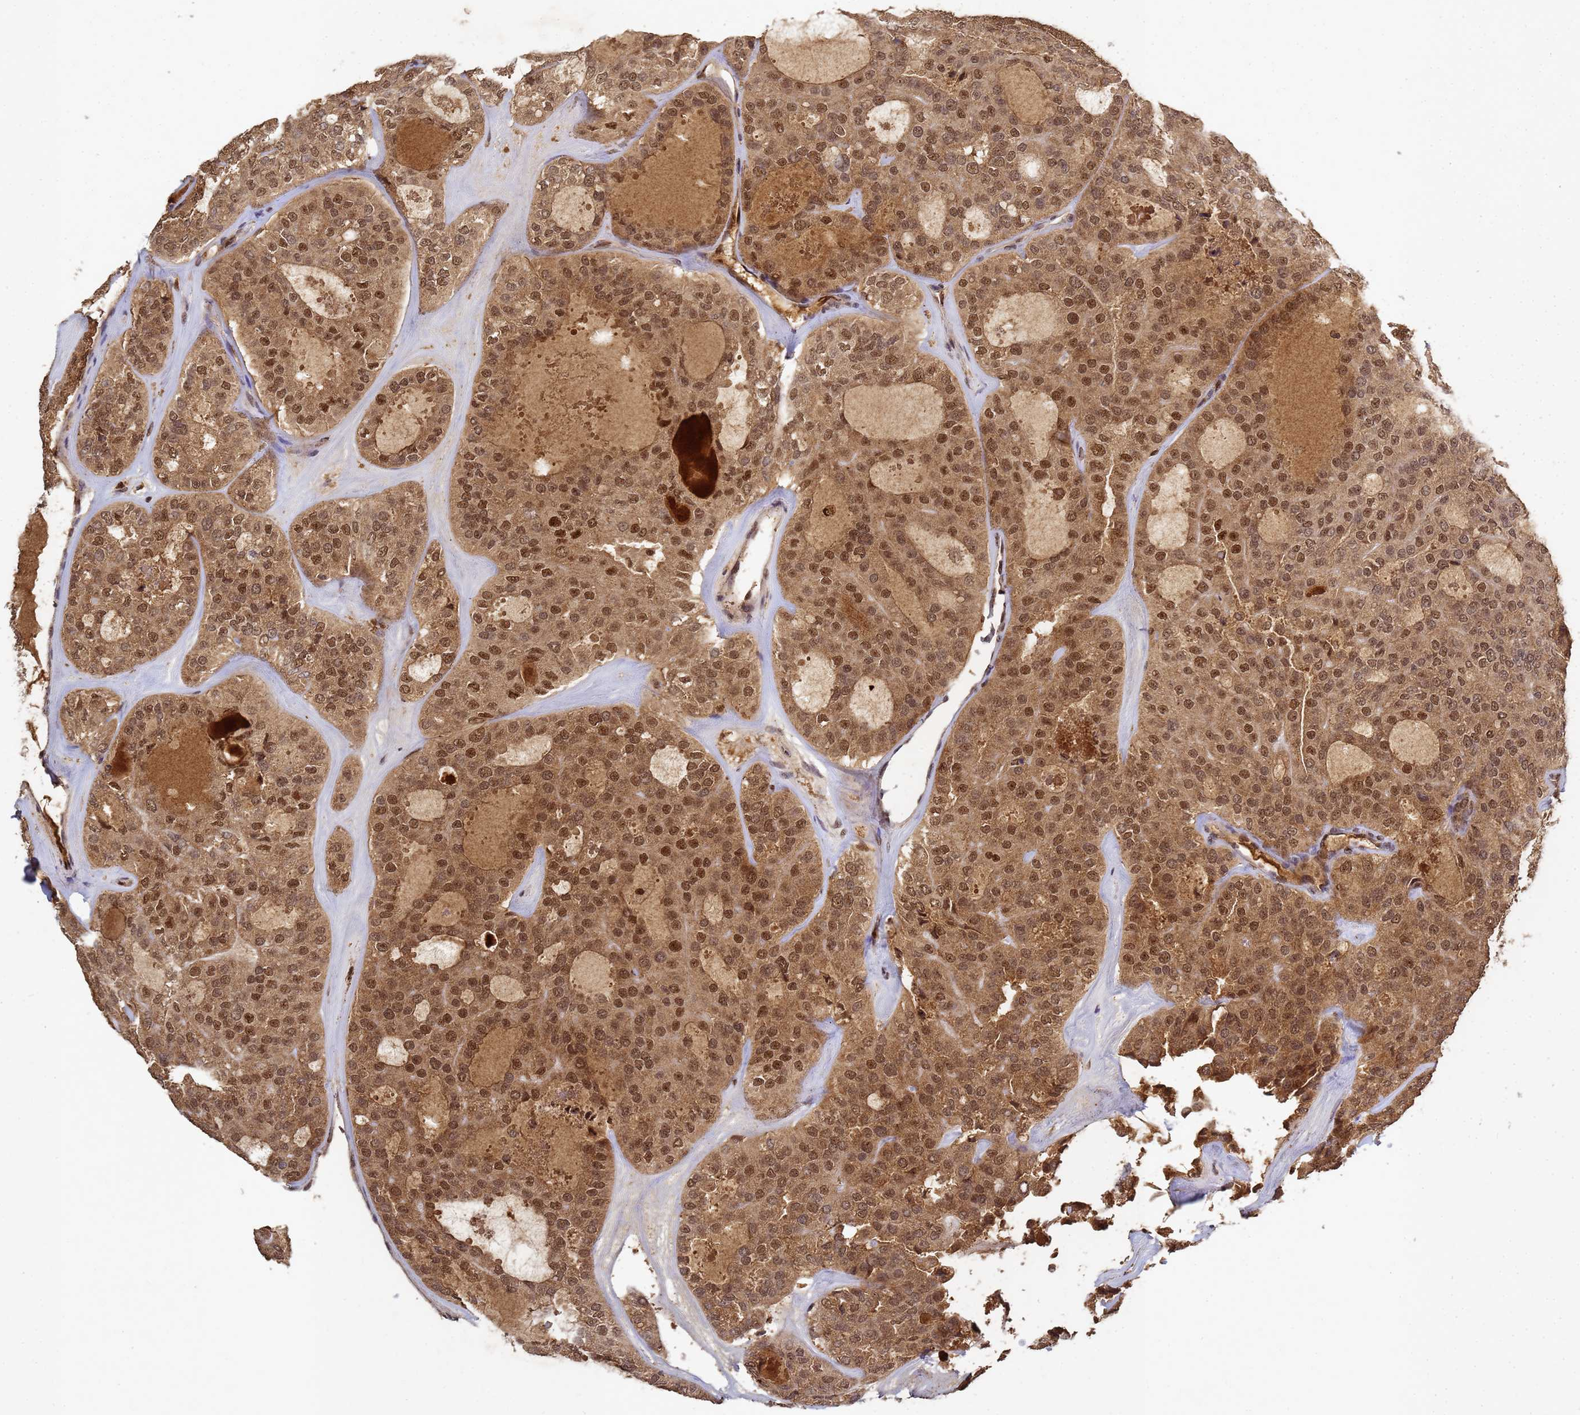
{"staining": {"intensity": "moderate", "quantity": ">75%", "location": "cytoplasmic/membranous,nuclear"}, "tissue": "thyroid cancer", "cell_type": "Tumor cells", "image_type": "cancer", "snomed": [{"axis": "morphology", "description": "Follicular adenoma carcinoma, NOS"}, {"axis": "topography", "description": "Thyroid gland"}], "caption": "IHC (DAB (3,3'-diaminobenzidine)) staining of human follicular adenoma carcinoma (thyroid) reveals moderate cytoplasmic/membranous and nuclear protein expression in about >75% of tumor cells.", "gene": "SECISBP2", "patient": {"sex": "male", "age": 75}}